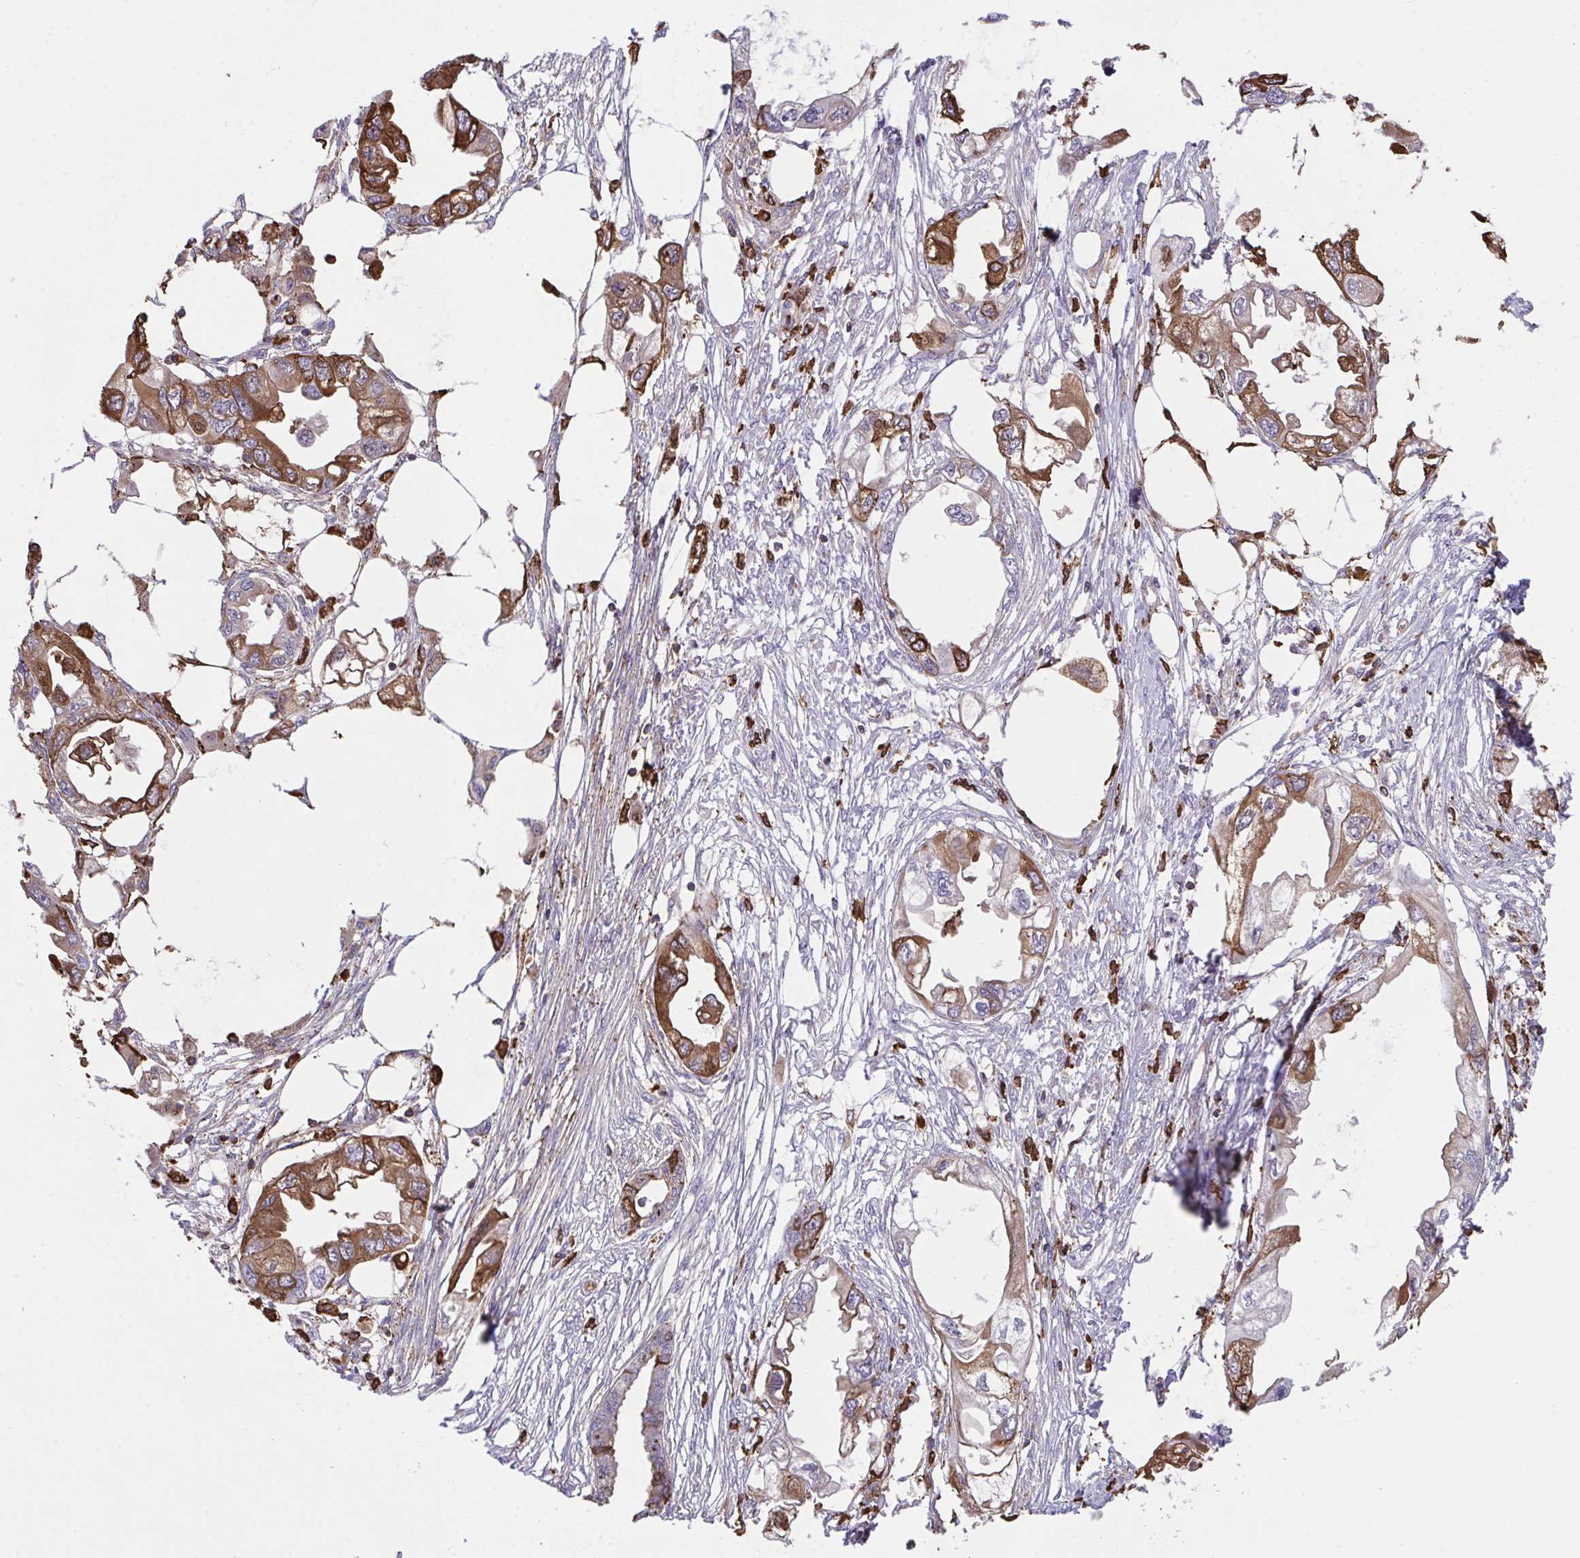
{"staining": {"intensity": "strong", "quantity": "25%-75%", "location": "cytoplasmic/membranous"}, "tissue": "endometrial cancer", "cell_type": "Tumor cells", "image_type": "cancer", "snomed": [{"axis": "morphology", "description": "Adenocarcinoma, NOS"}, {"axis": "morphology", "description": "Adenocarcinoma, metastatic, NOS"}, {"axis": "topography", "description": "Adipose tissue"}, {"axis": "topography", "description": "Endometrium"}], "caption": "This is a micrograph of immunohistochemistry staining of endometrial cancer (adenocarcinoma), which shows strong staining in the cytoplasmic/membranous of tumor cells.", "gene": "PPIH", "patient": {"sex": "female", "age": 67}}